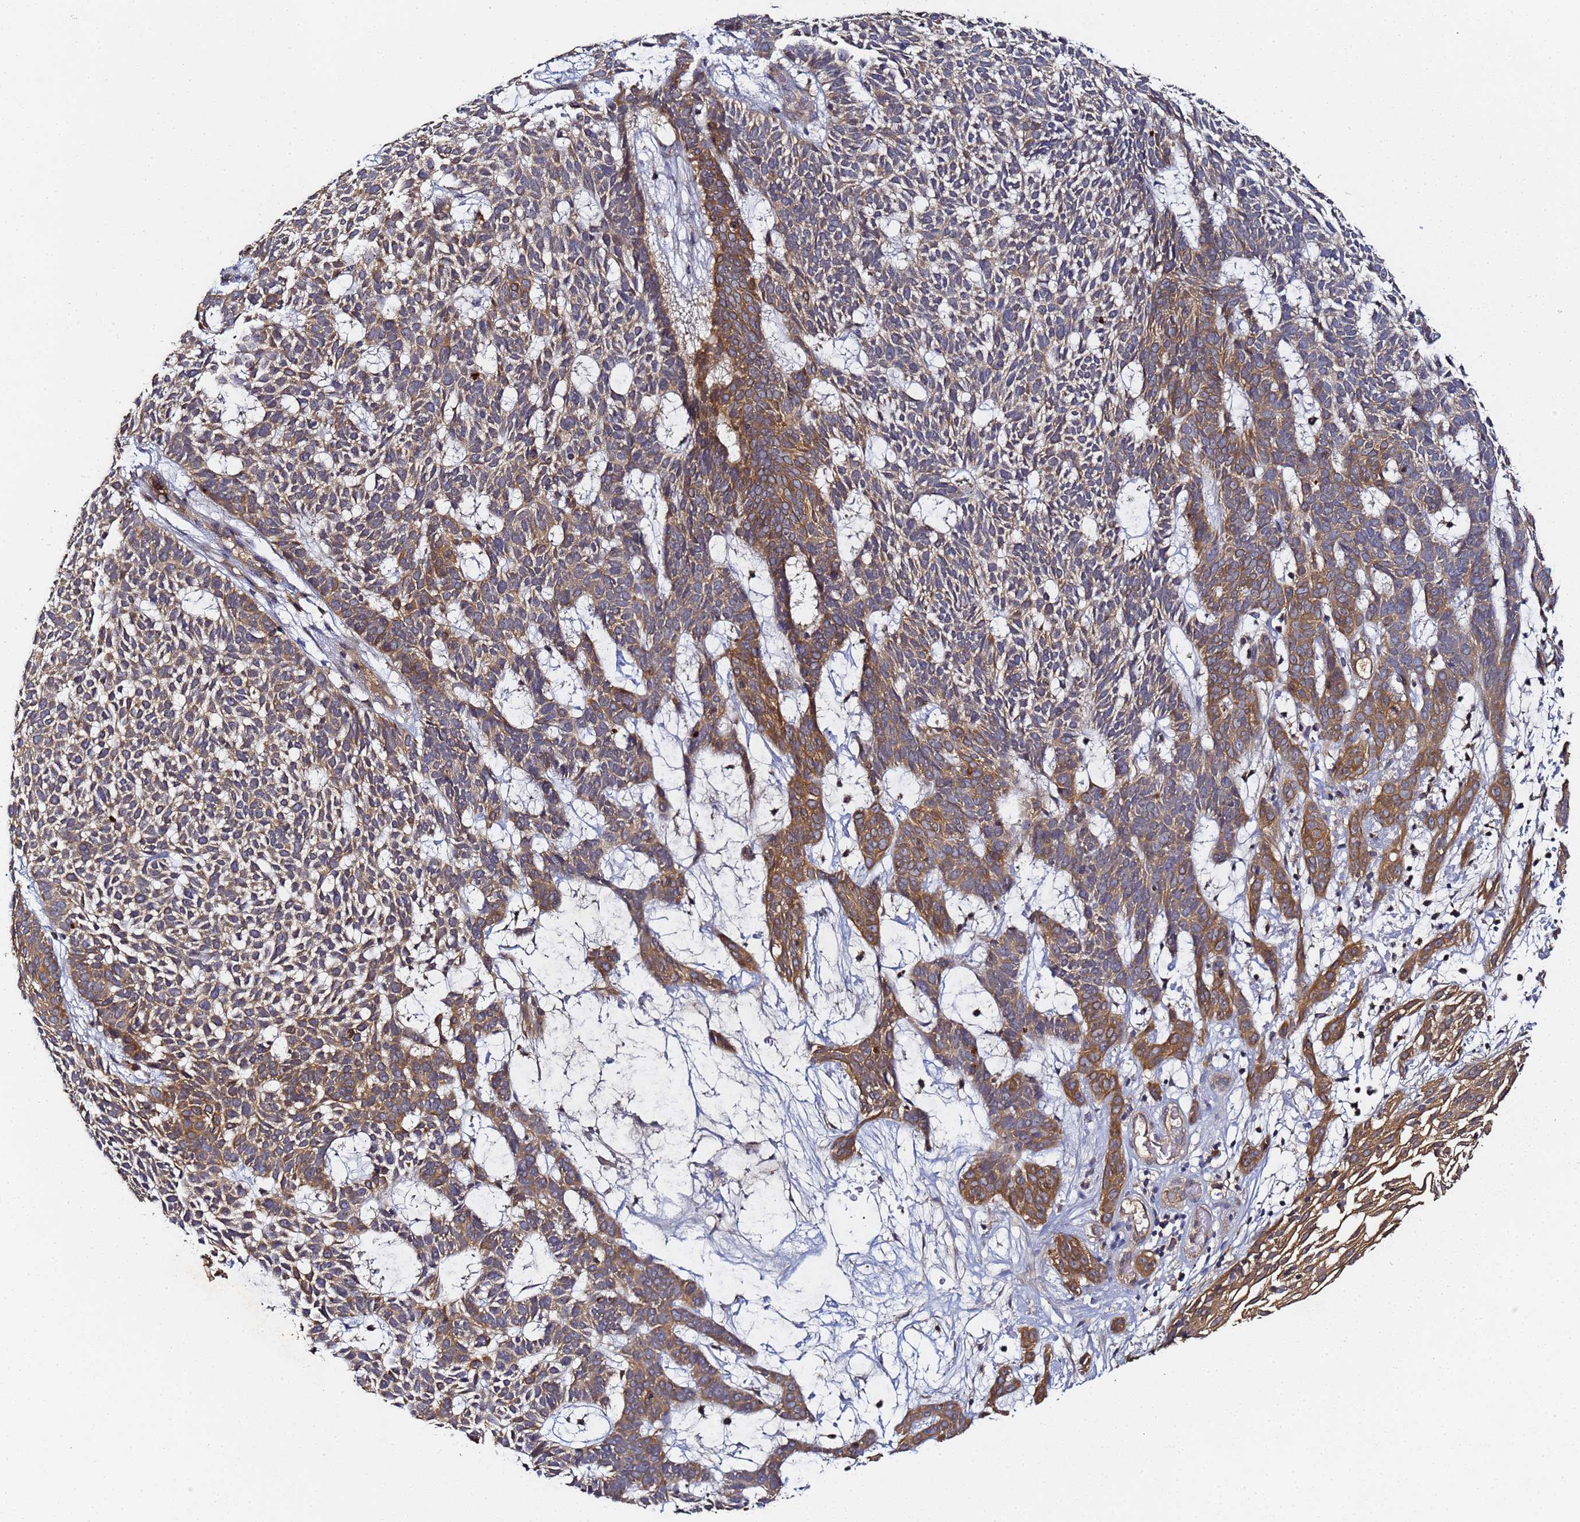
{"staining": {"intensity": "moderate", "quantity": ">75%", "location": "cytoplasmic/membranous"}, "tissue": "skin cancer", "cell_type": "Tumor cells", "image_type": "cancer", "snomed": [{"axis": "morphology", "description": "Basal cell carcinoma"}, {"axis": "topography", "description": "Skin"}], "caption": "Human skin basal cell carcinoma stained with a brown dye exhibits moderate cytoplasmic/membranous positive positivity in about >75% of tumor cells.", "gene": "LRRC69", "patient": {"sex": "female", "age": 78}}